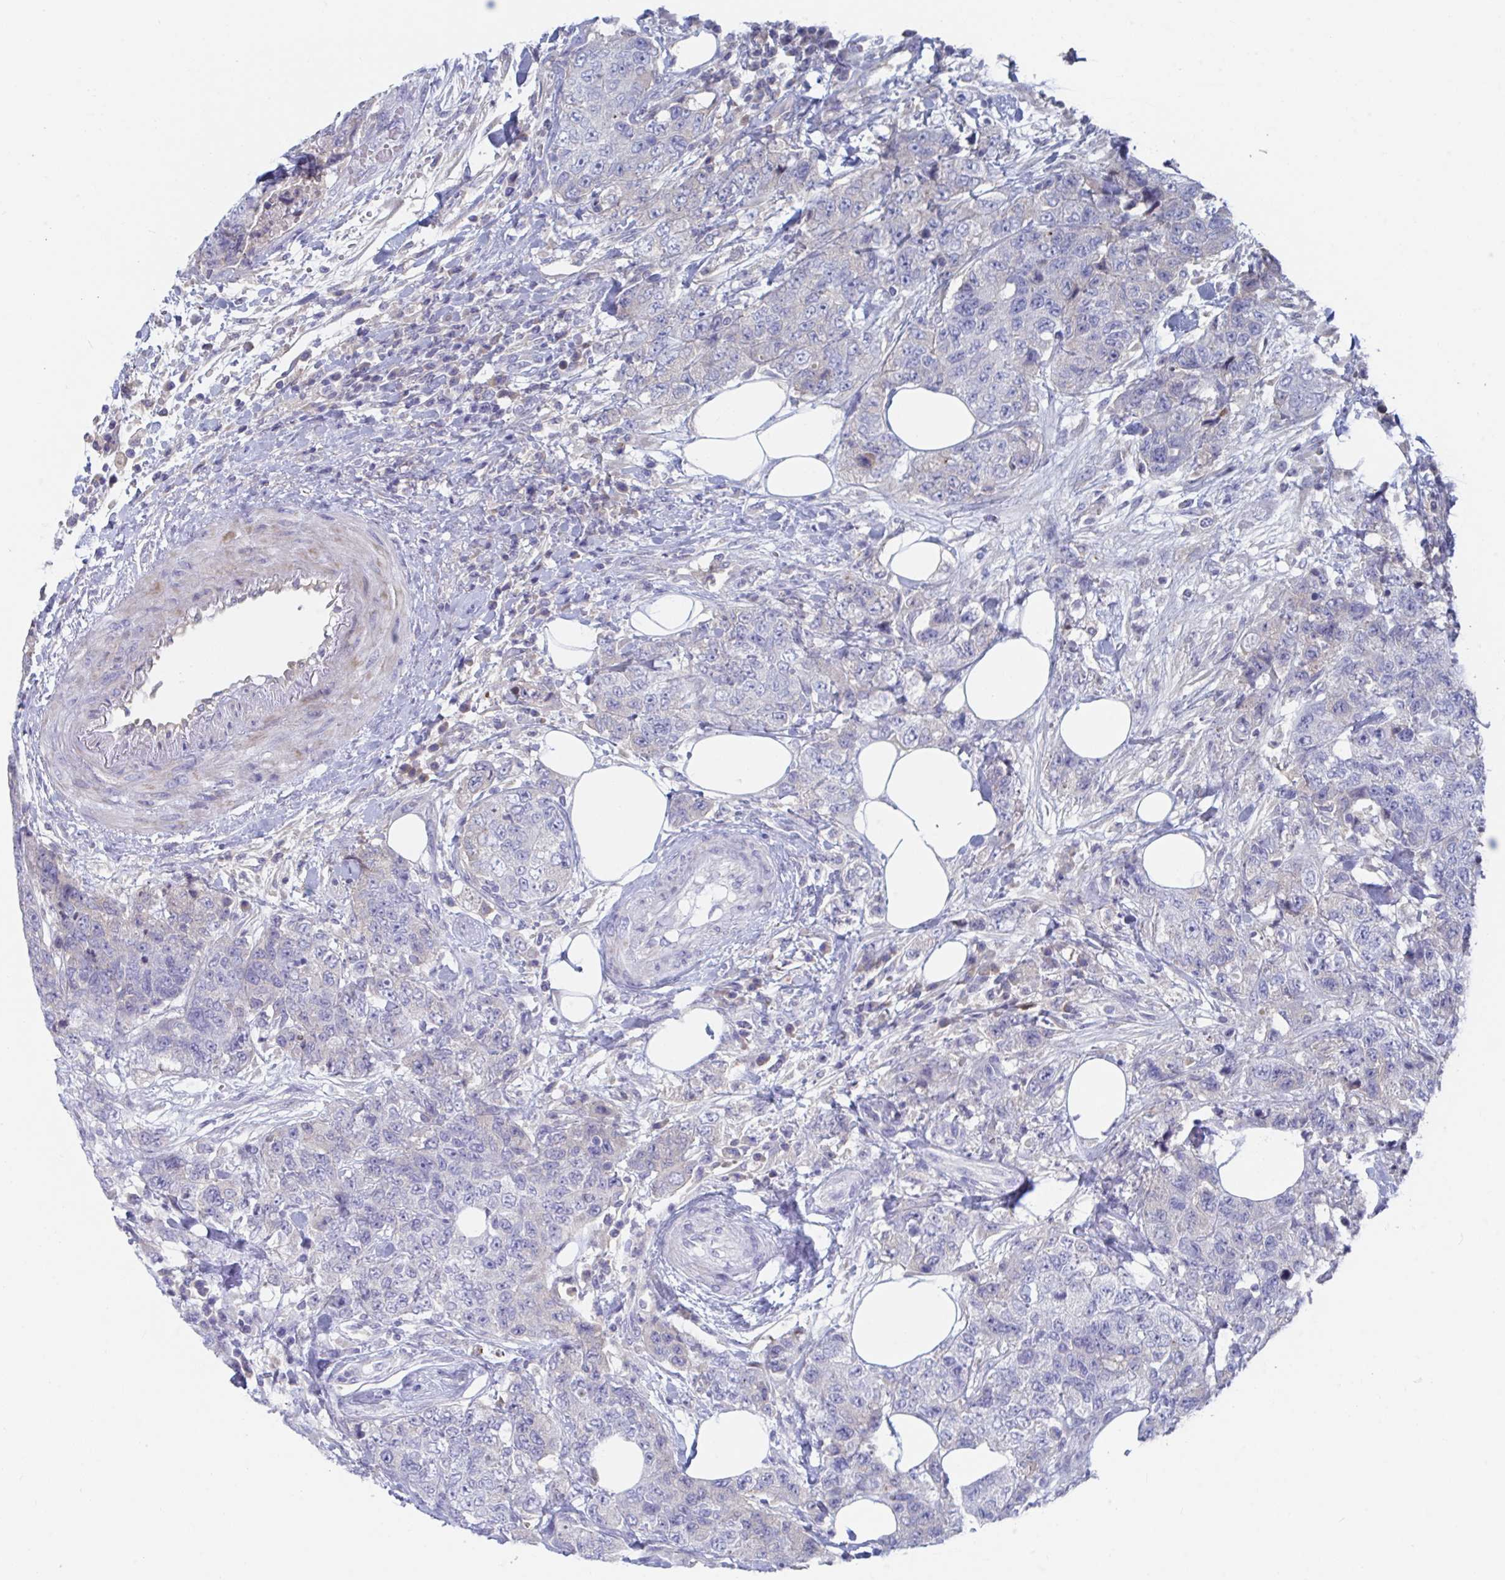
{"staining": {"intensity": "negative", "quantity": "none", "location": "none"}, "tissue": "urothelial cancer", "cell_type": "Tumor cells", "image_type": "cancer", "snomed": [{"axis": "morphology", "description": "Urothelial carcinoma, High grade"}, {"axis": "topography", "description": "Urinary bladder"}], "caption": "There is no significant staining in tumor cells of high-grade urothelial carcinoma.", "gene": "TNFAIP6", "patient": {"sex": "female", "age": 78}}